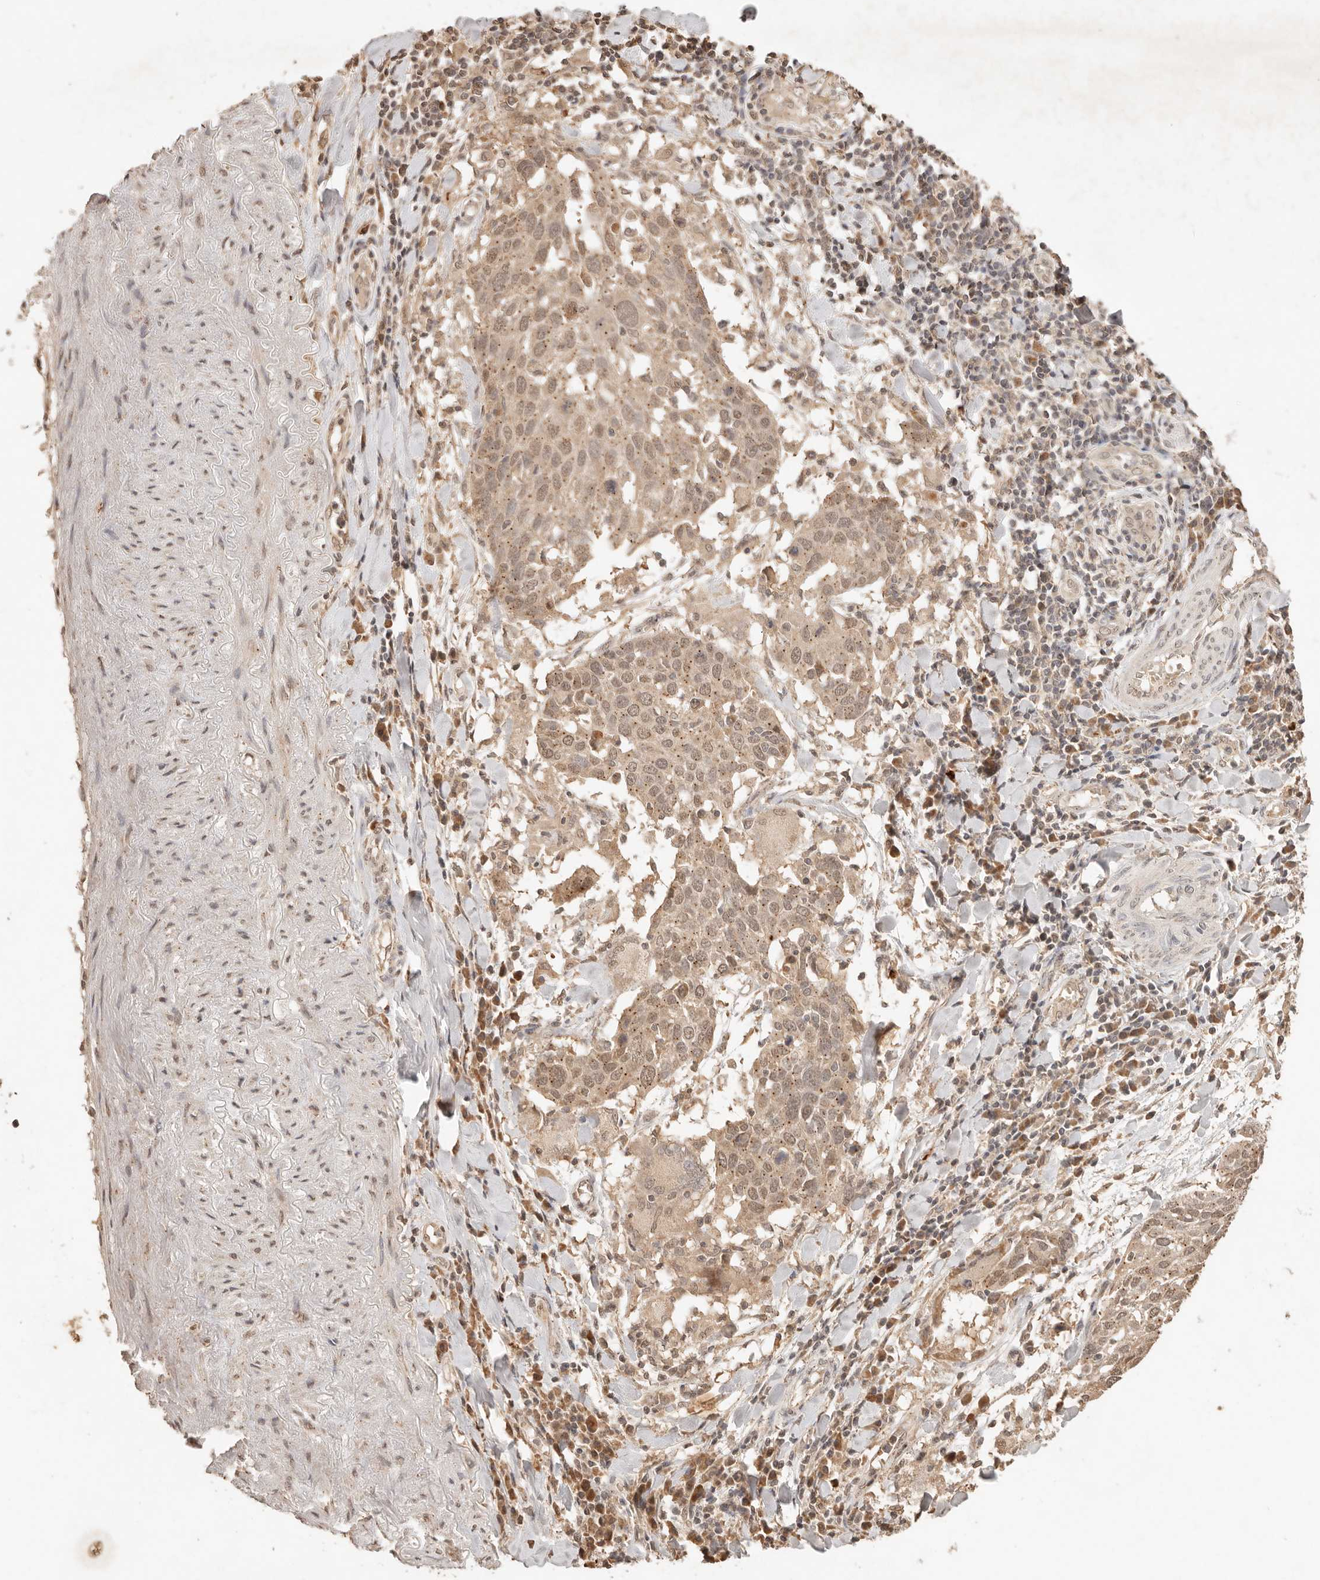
{"staining": {"intensity": "weak", "quantity": ">75%", "location": "cytoplasmic/membranous,nuclear"}, "tissue": "lung cancer", "cell_type": "Tumor cells", "image_type": "cancer", "snomed": [{"axis": "morphology", "description": "Squamous cell carcinoma, NOS"}, {"axis": "topography", "description": "Lung"}], "caption": "High-power microscopy captured an IHC photomicrograph of lung squamous cell carcinoma, revealing weak cytoplasmic/membranous and nuclear expression in approximately >75% of tumor cells.", "gene": "LMO4", "patient": {"sex": "male", "age": 65}}